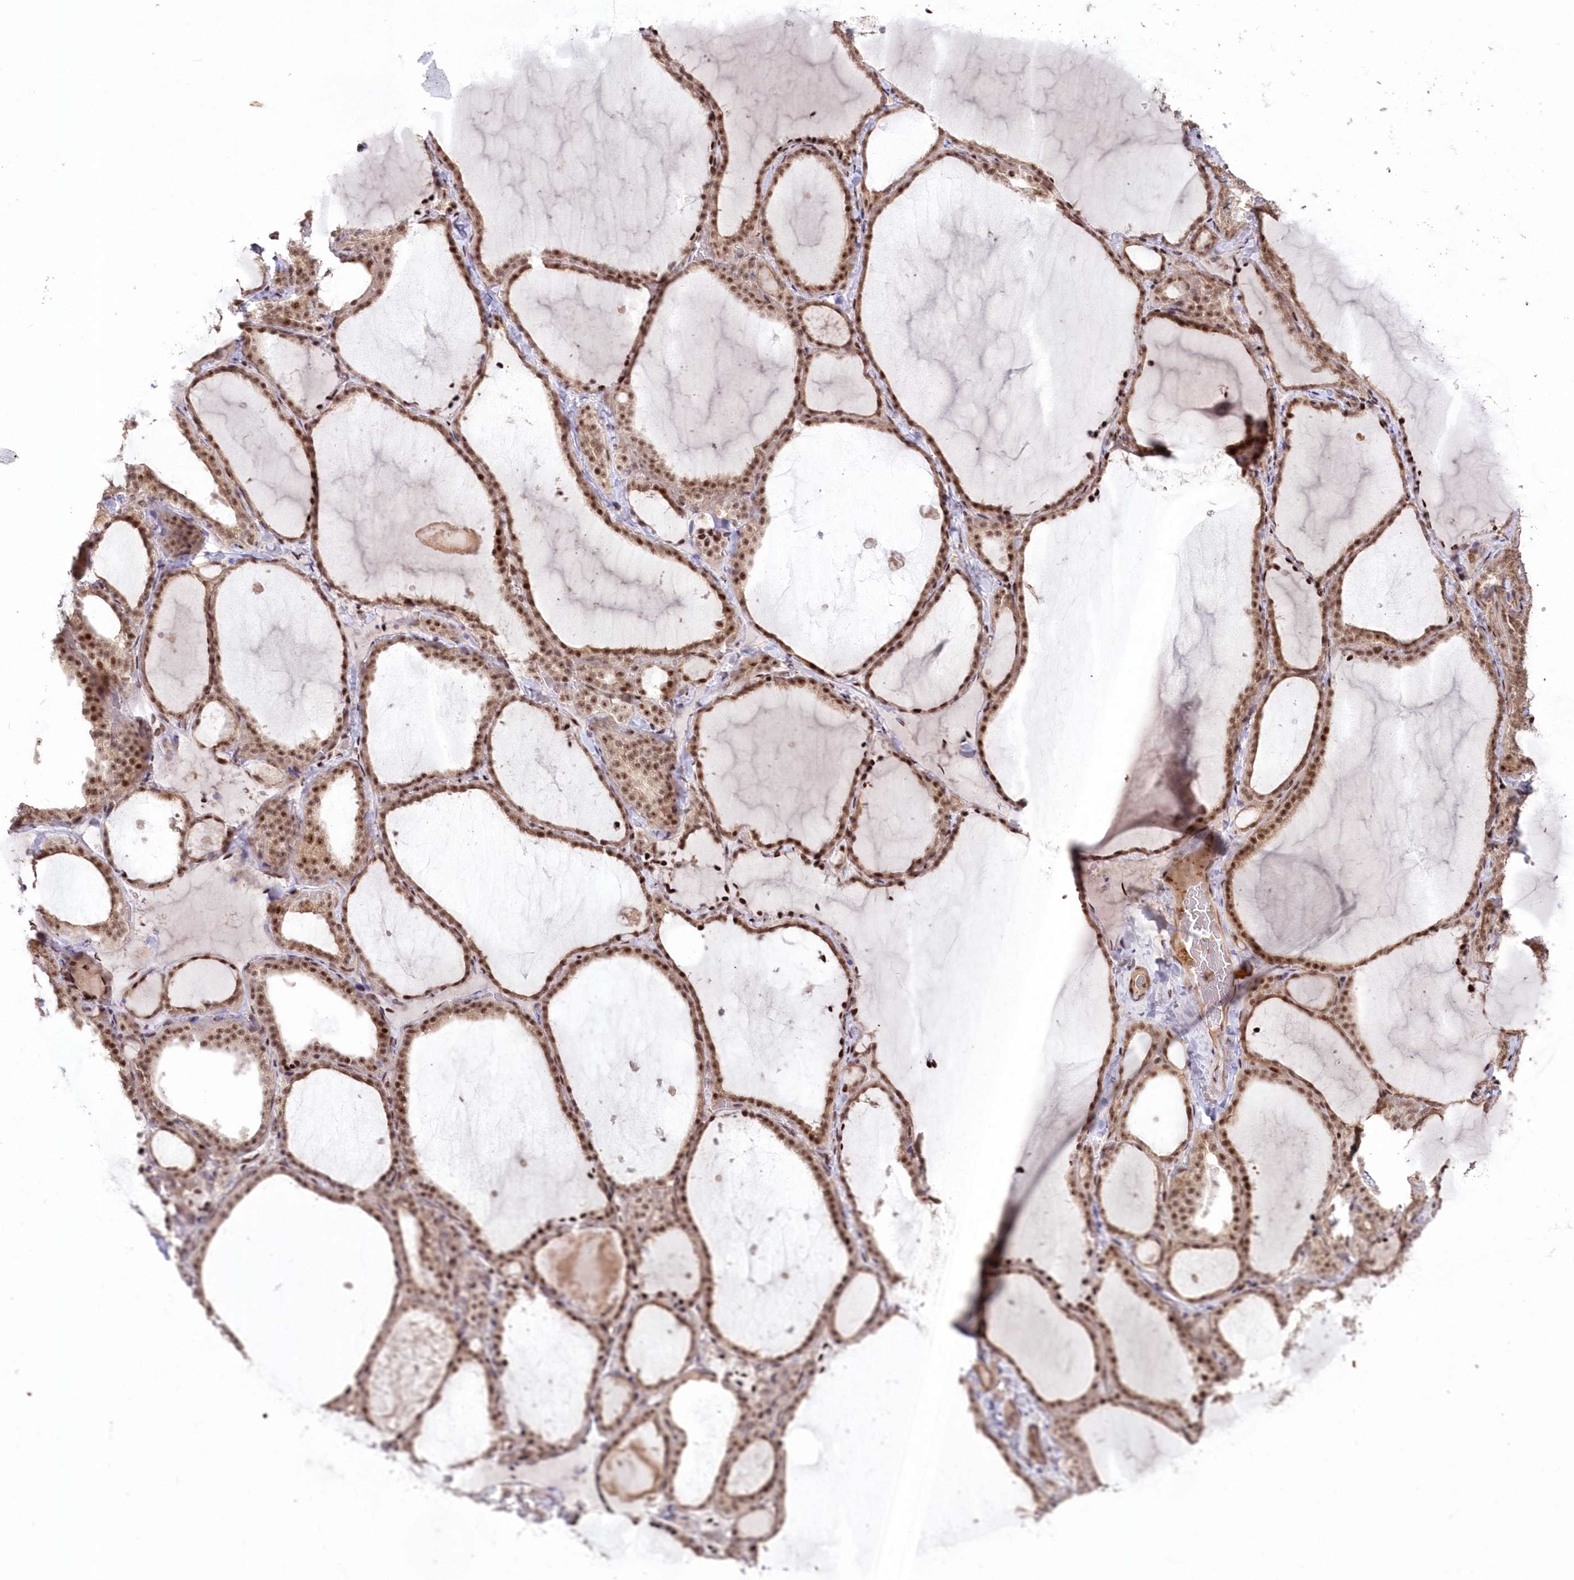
{"staining": {"intensity": "moderate", "quantity": ">75%", "location": "nuclear"}, "tissue": "thyroid gland", "cell_type": "Glandular cells", "image_type": "normal", "snomed": [{"axis": "morphology", "description": "Normal tissue, NOS"}, {"axis": "topography", "description": "Thyroid gland"}], "caption": "Thyroid gland stained with a brown dye shows moderate nuclear positive expression in about >75% of glandular cells.", "gene": "WBP1L", "patient": {"sex": "female", "age": 22}}